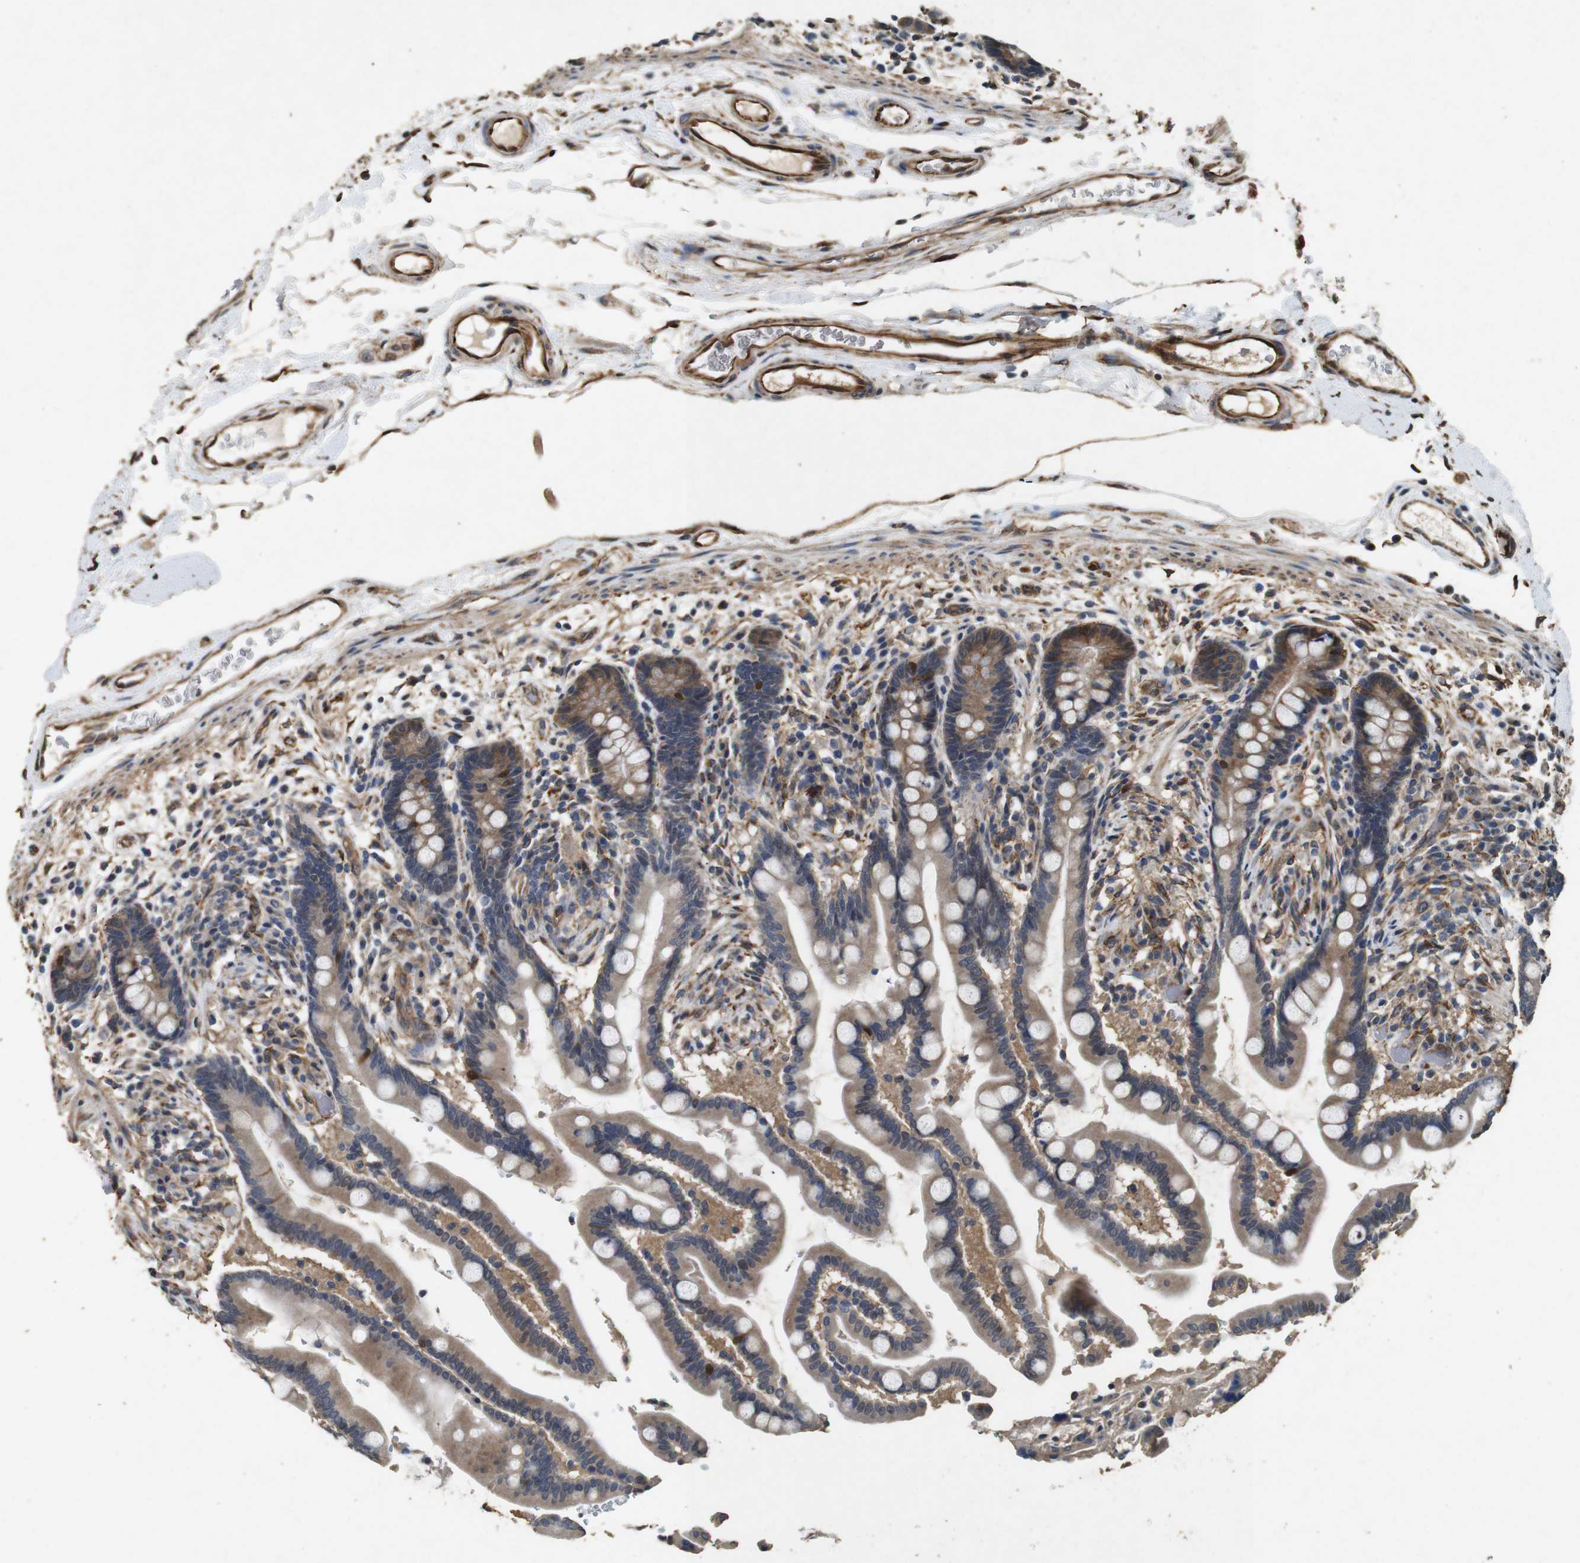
{"staining": {"intensity": "weak", "quantity": ">75%", "location": "cytoplasmic/membranous"}, "tissue": "colon", "cell_type": "Endothelial cells", "image_type": "normal", "snomed": [{"axis": "morphology", "description": "Normal tissue, NOS"}, {"axis": "topography", "description": "Colon"}], "caption": "High-power microscopy captured an IHC micrograph of benign colon, revealing weak cytoplasmic/membranous staining in approximately >75% of endothelial cells.", "gene": "CNPY4", "patient": {"sex": "male", "age": 73}}